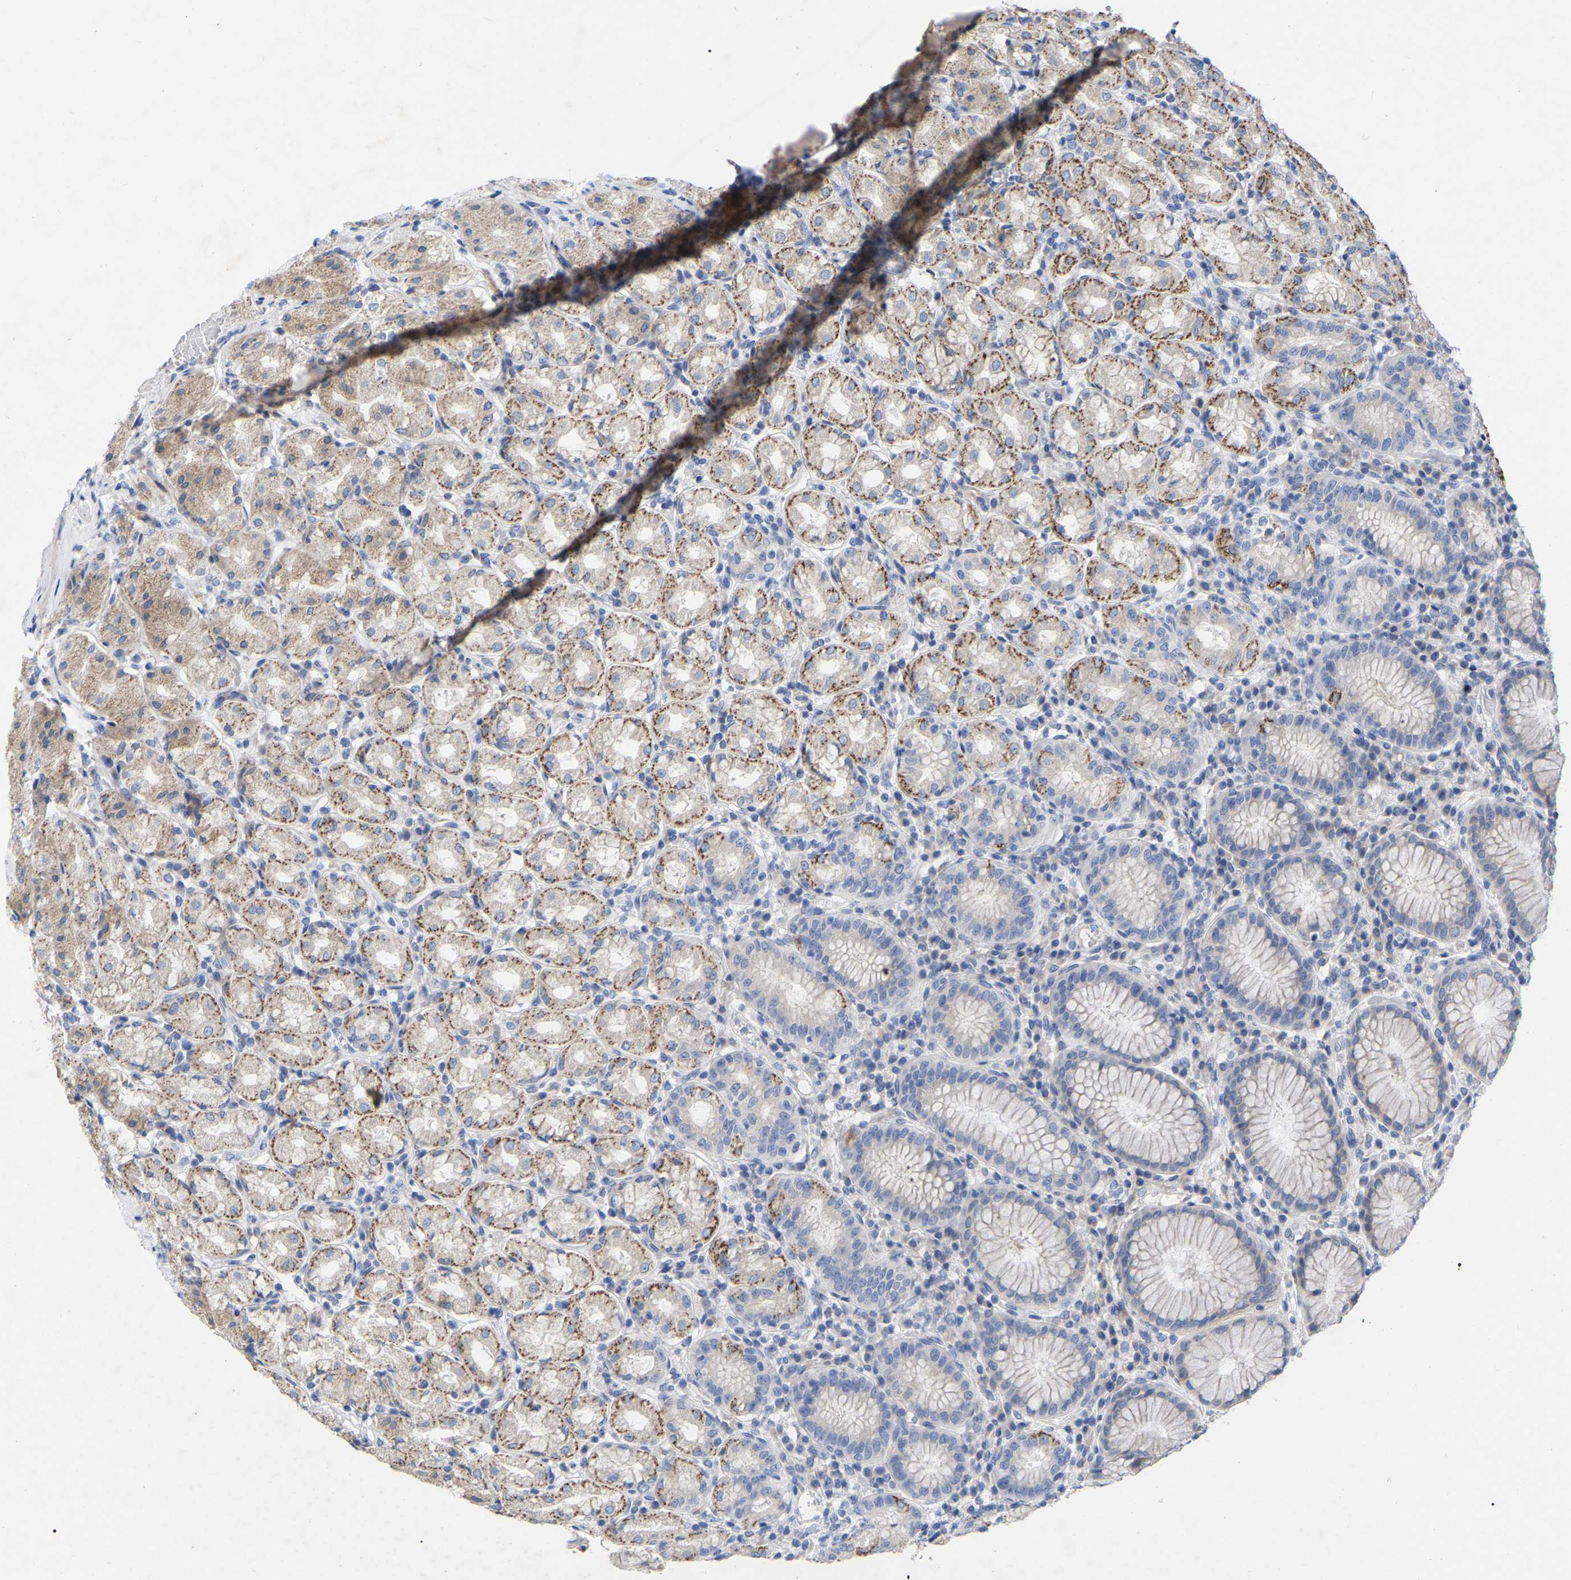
{"staining": {"intensity": "moderate", "quantity": ">75%", "location": "cytoplasmic/membranous"}, "tissue": "stomach", "cell_type": "Glandular cells", "image_type": "normal", "snomed": [{"axis": "morphology", "description": "Normal tissue, NOS"}, {"axis": "topography", "description": "Stomach"}, {"axis": "topography", "description": "Stomach, lower"}], "caption": "A brown stain shows moderate cytoplasmic/membranous positivity of a protein in glandular cells of benign human stomach. (DAB (3,3'-diaminobenzidine) = brown stain, brightfield microscopy at high magnification).", "gene": "STRIP2", "patient": {"sex": "female", "age": 56}}